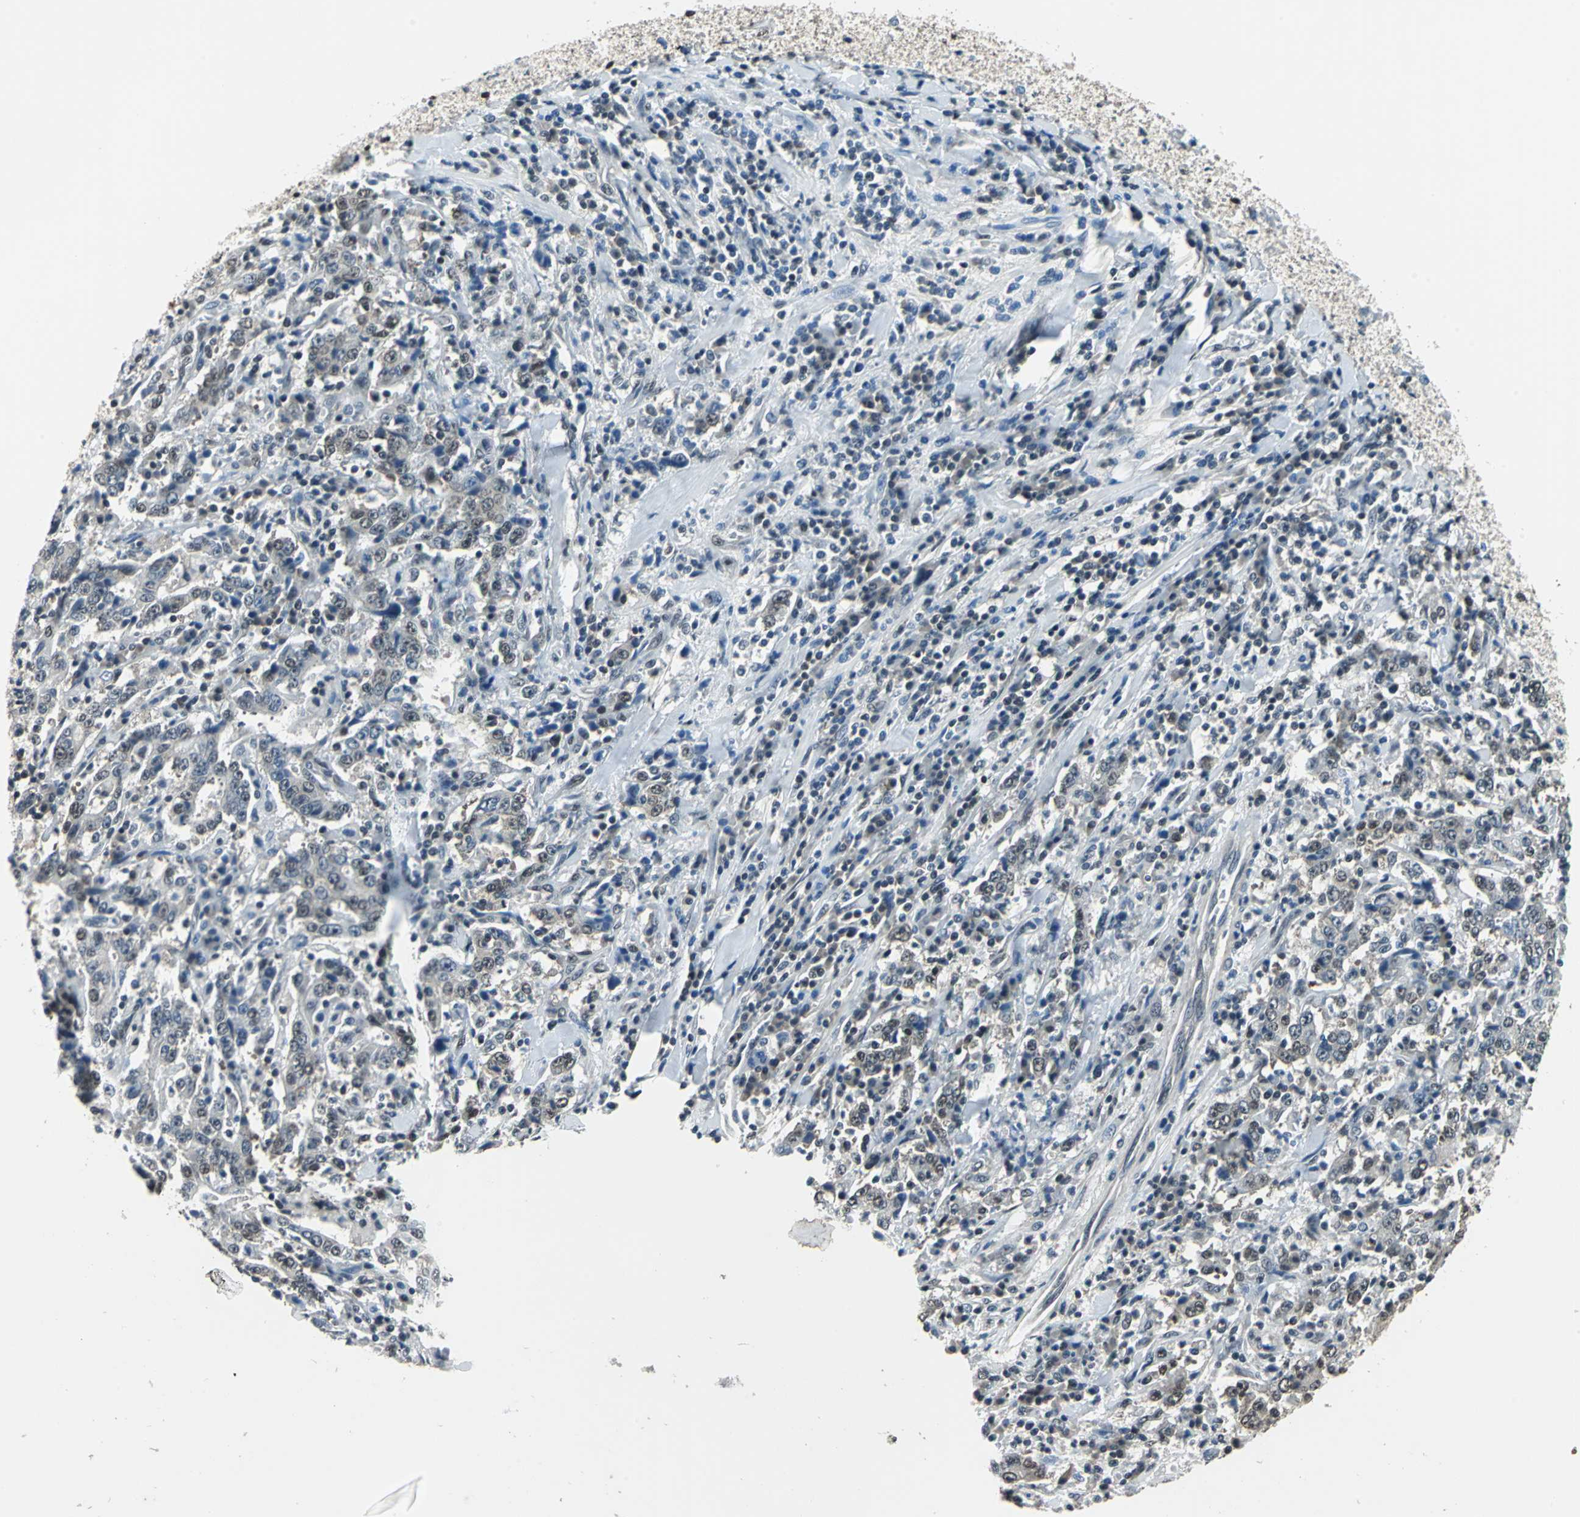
{"staining": {"intensity": "moderate", "quantity": "25%-75%", "location": "cytoplasmic/membranous,nuclear"}, "tissue": "stomach cancer", "cell_type": "Tumor cells", "image_type": "cancer", "snomed": [{"axis": "morphology", "description": "Normal tissue, NOS"}, {"axis": "morphology", "description": "Adenocarcinoma, NOS"}, {"axis": "topography", "description": "Stomach, upper"}, {"axis": "topography", "description": "Stomach"}], "caption": "Immunohistochemical staining of stomach cancer (adenocarcinoma) reveals medium levels of moderate cytoplasmic/membranous and nuclear expression in about 25%-75% of tumor cells. (DAB (3,3'-diaminobenzidine) = brown stain, brightfield microscopy at high magnification).", "gene": "RBM14", "patient": {"sex": "male", "age": 59}}